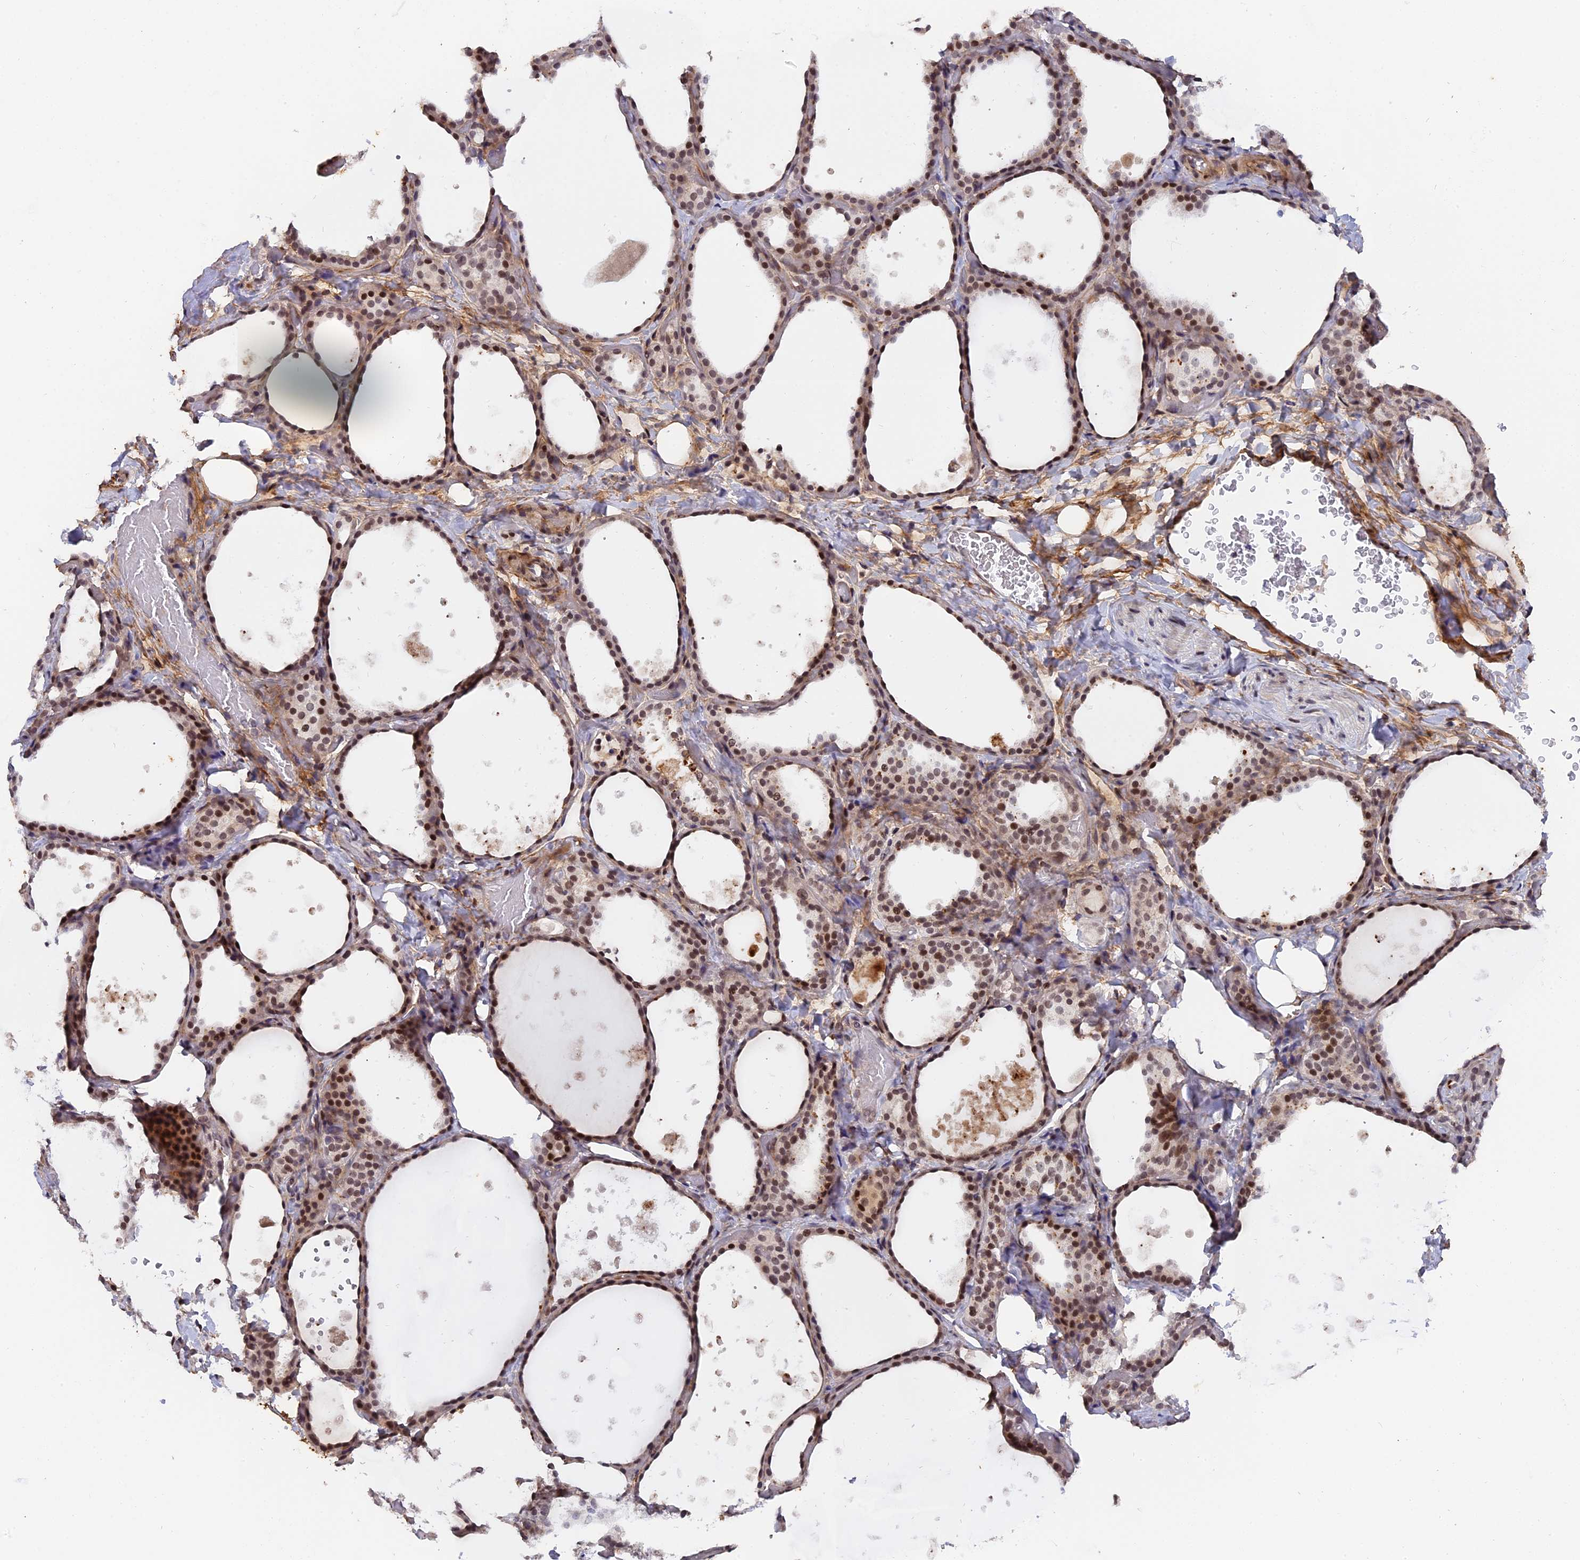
{"staining": {"intensity": "moderate", "quantity": ">75%", "location": "nuclear"}, "tissue": "thyroid gland", "cell_type": "Glandular cells", "image_type": "normal", "snomed": [{"axis": "morphology", "description": "Normal tissue, NOS"}, {"axis": "topography", "description": "Thyroid gland"}], "caption": "Glandular cells exhibit medium levels of moderate nuclear positivity in approximately >75% of cells in normal human thyroid gland. Nuclei are stained in blue.", "gene": "PYGO1", "patient": {"sex": "female", "age": 44}}